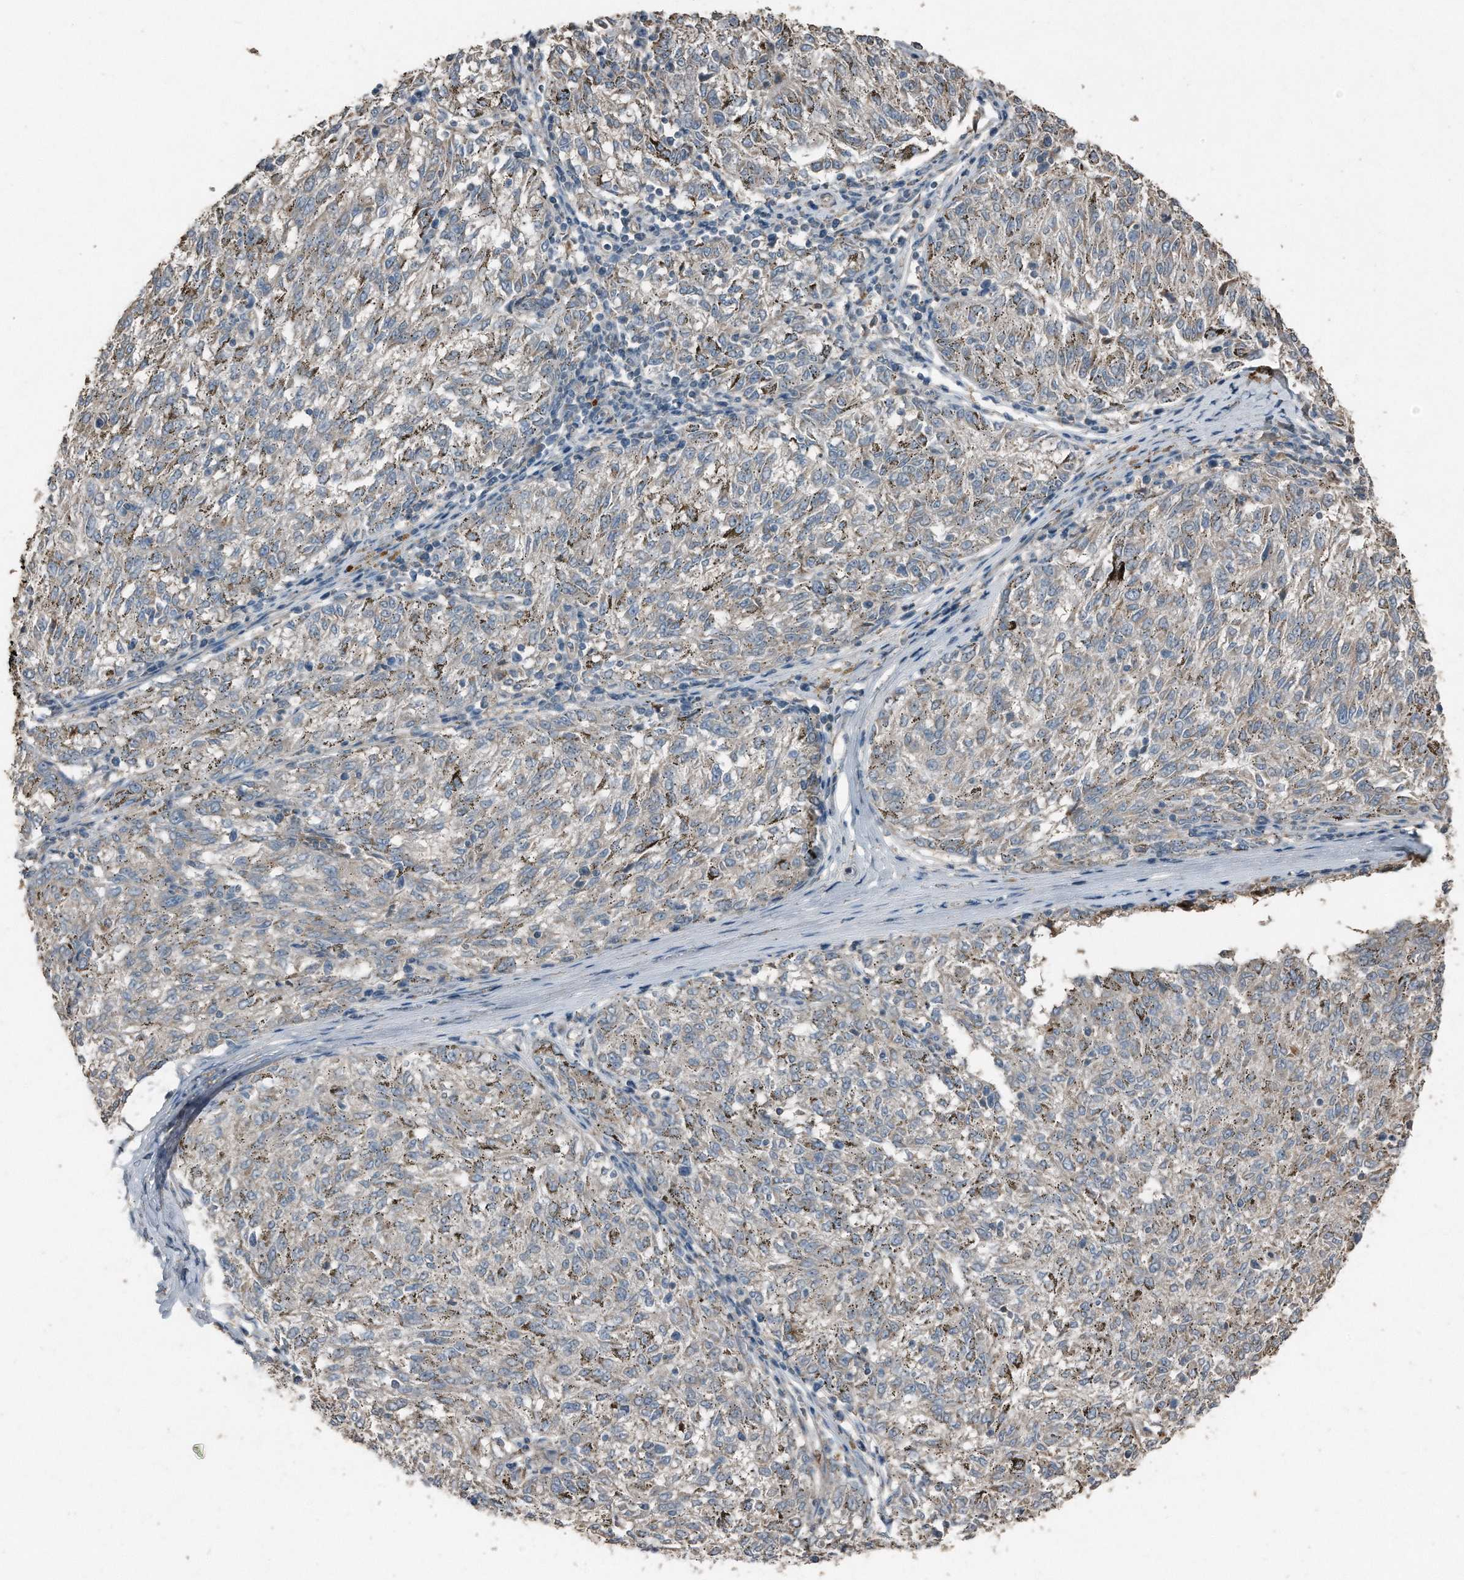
{"staining": {"intensity": "negative", "quantity": "none", "location": "none"}, "tissue": "melanoma", "cell_type": "Tumor cells", "image_type": "cancer", "snomed": [{"axis": "morphology", "description": "Malignant melanoma, NOS"}, {"axis": "topography", "description": "Skin"}], "caption": "IHC of human melanoma displays no positivity in tumor cells.", "gene": "C9", "patient": {"sex": "female", "age": 72}}